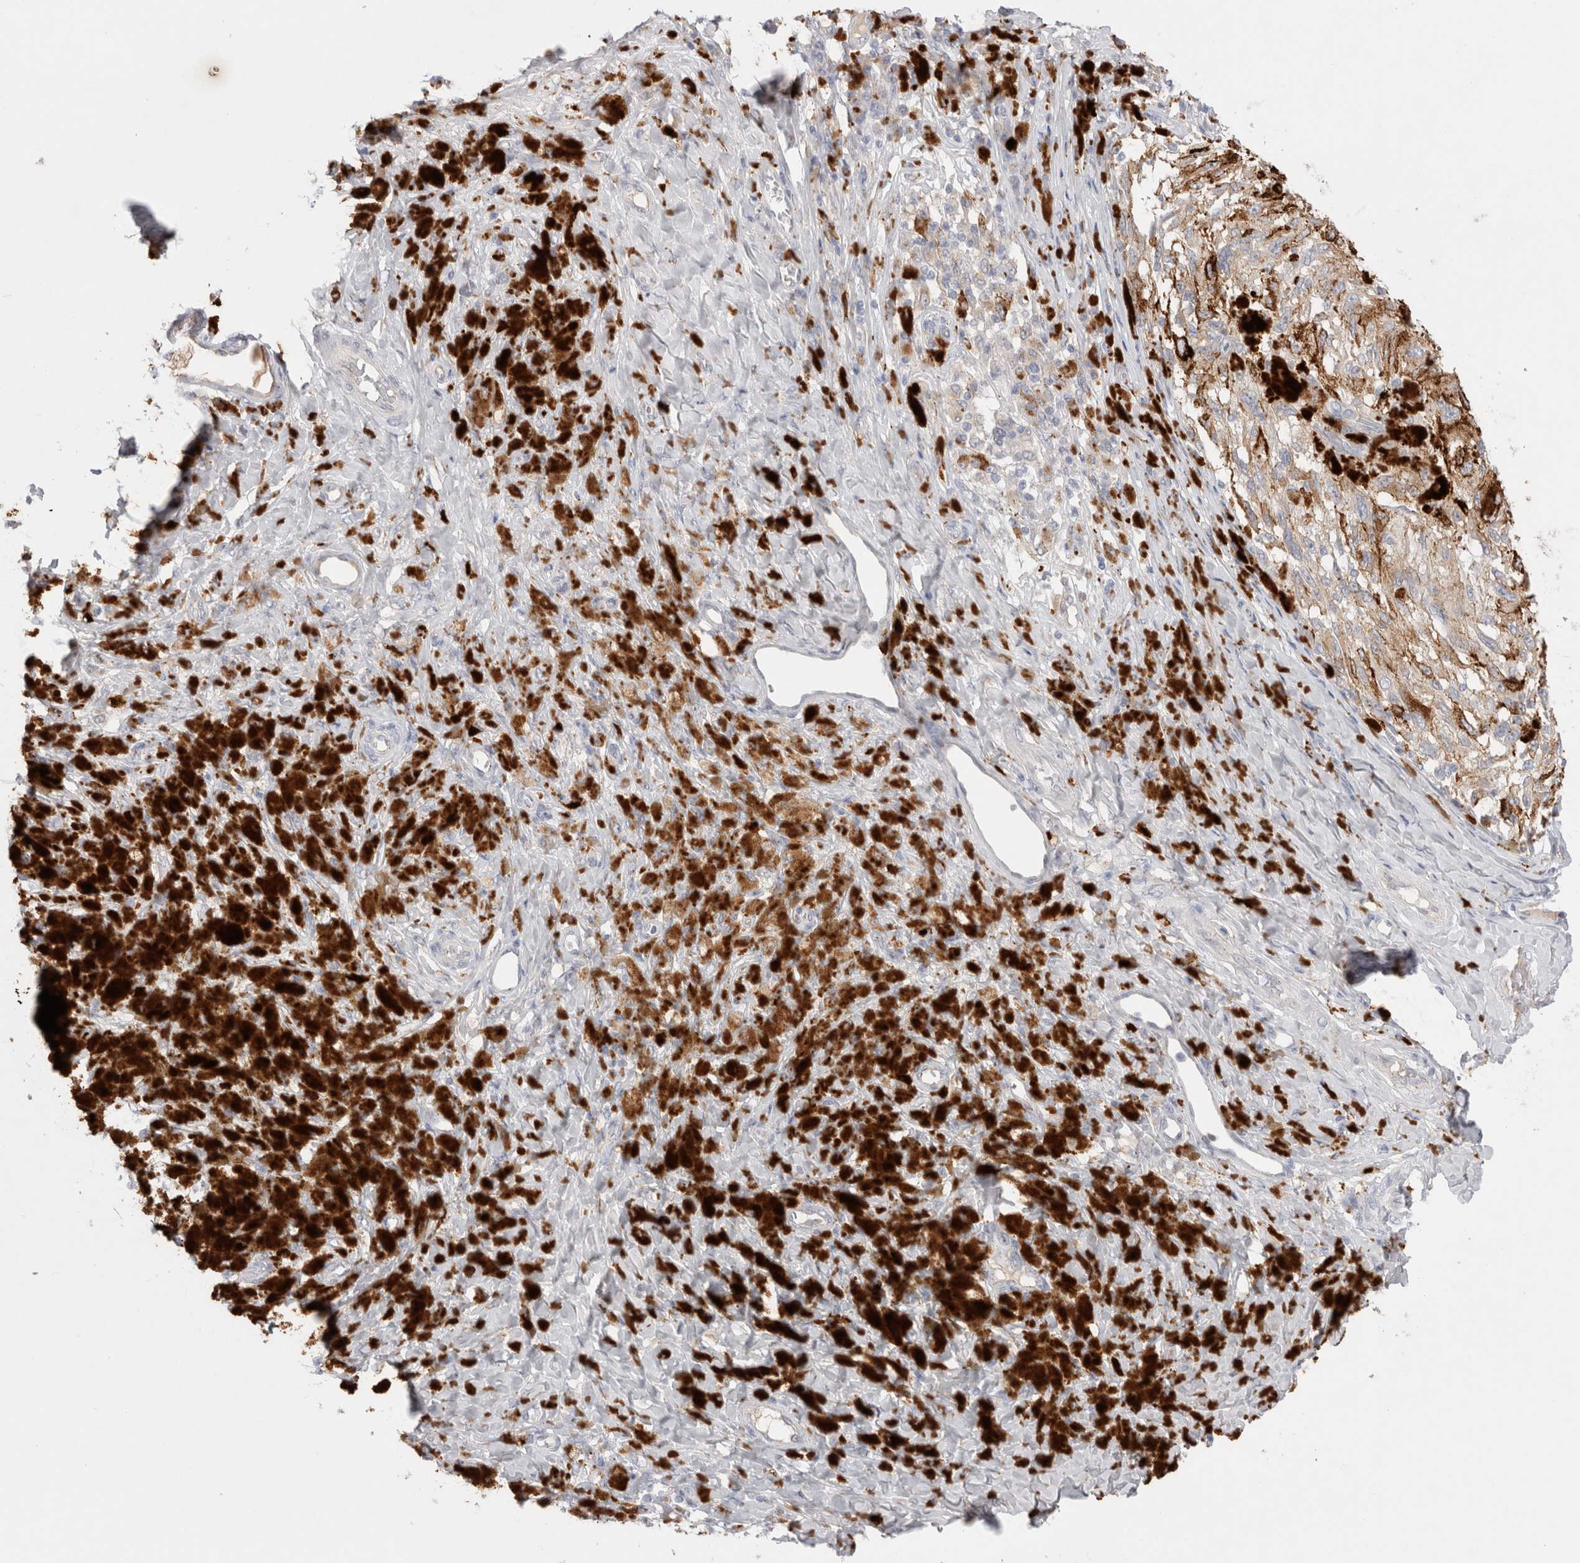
{"staining": {"intensity": "weak", "quantity": ">75%", "location": "cytoplasmic/membranous"}, "tissue": "melanoma", "cell_type": "Tumor cells", "image_type": "cancer", "snomed": [{"axis": "morphology", "description": "Malignant melanoma, NOS"}, {"axis": "topography", "description": "Skin"}], "caption": "About >75% of tumor cells in human melanoma show weak cytoplasmic/membranous protein expression as visualized by brown immunohistochemical staining.", "gene": "HPGDS", "patient": {"sex": "female", "age": 73}}